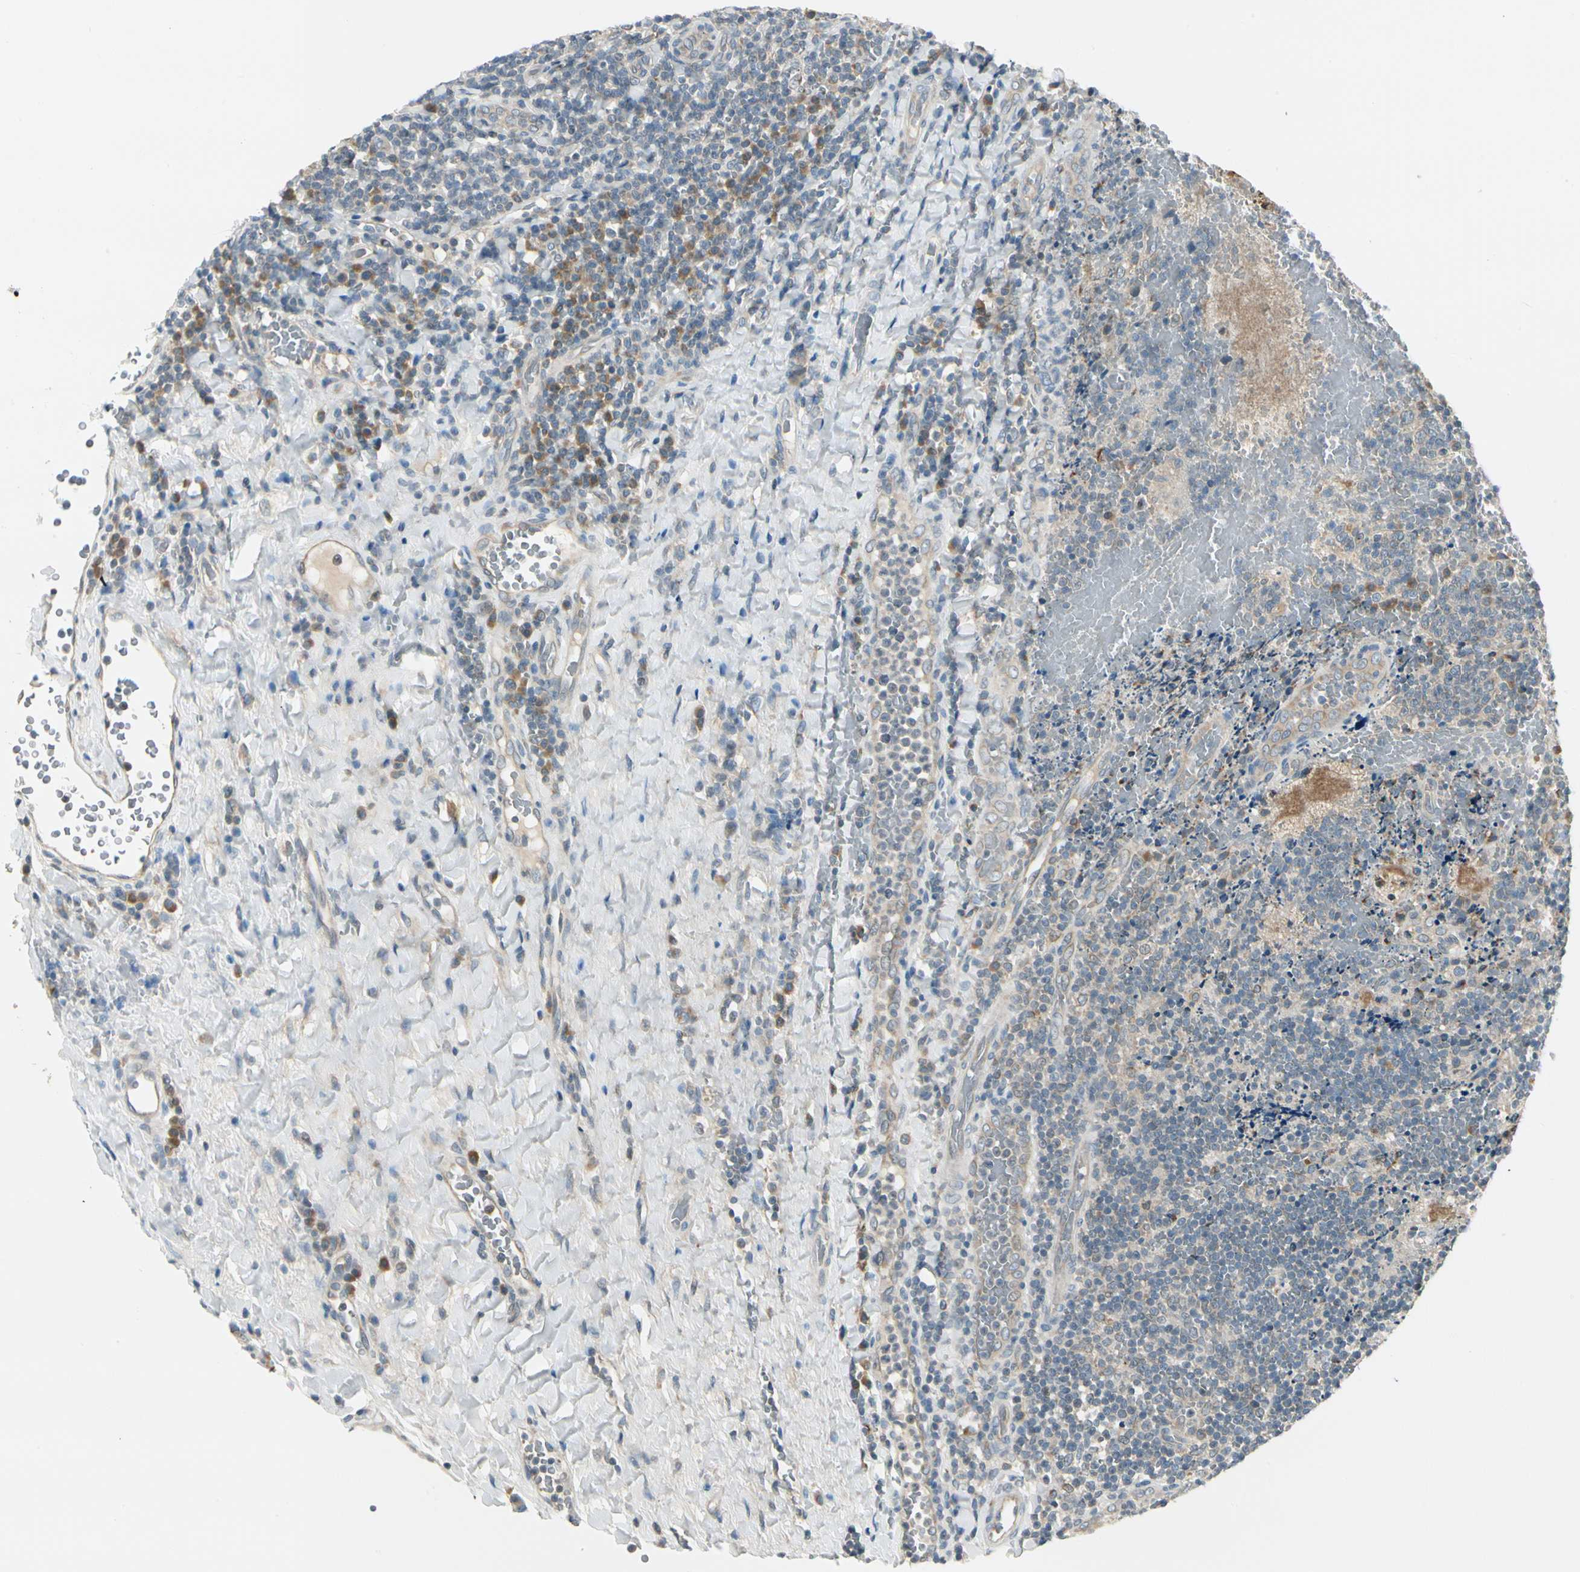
{"staining": {"intensity": "weak", "quantity": "25%-75%", "location": "cytoplasmic/membranous"}, "tissue": "tonsil", "cell_type": "Germinal center cells", "image_type": "normal", "snomed": [{"axis": "morphology", "description": "Normal tissue, NOS"}, {"axis": "topography", "description": "Tonsil"}], "caption": "About 25%-75% of germinal center cells in benign human tonsil exhibit weak cytoplasmic/membranous protein positivity as visualized by brown immunohistochemical staining.", "gene": "BNIP1", "patient": {"sex": "male", "age": 17}}